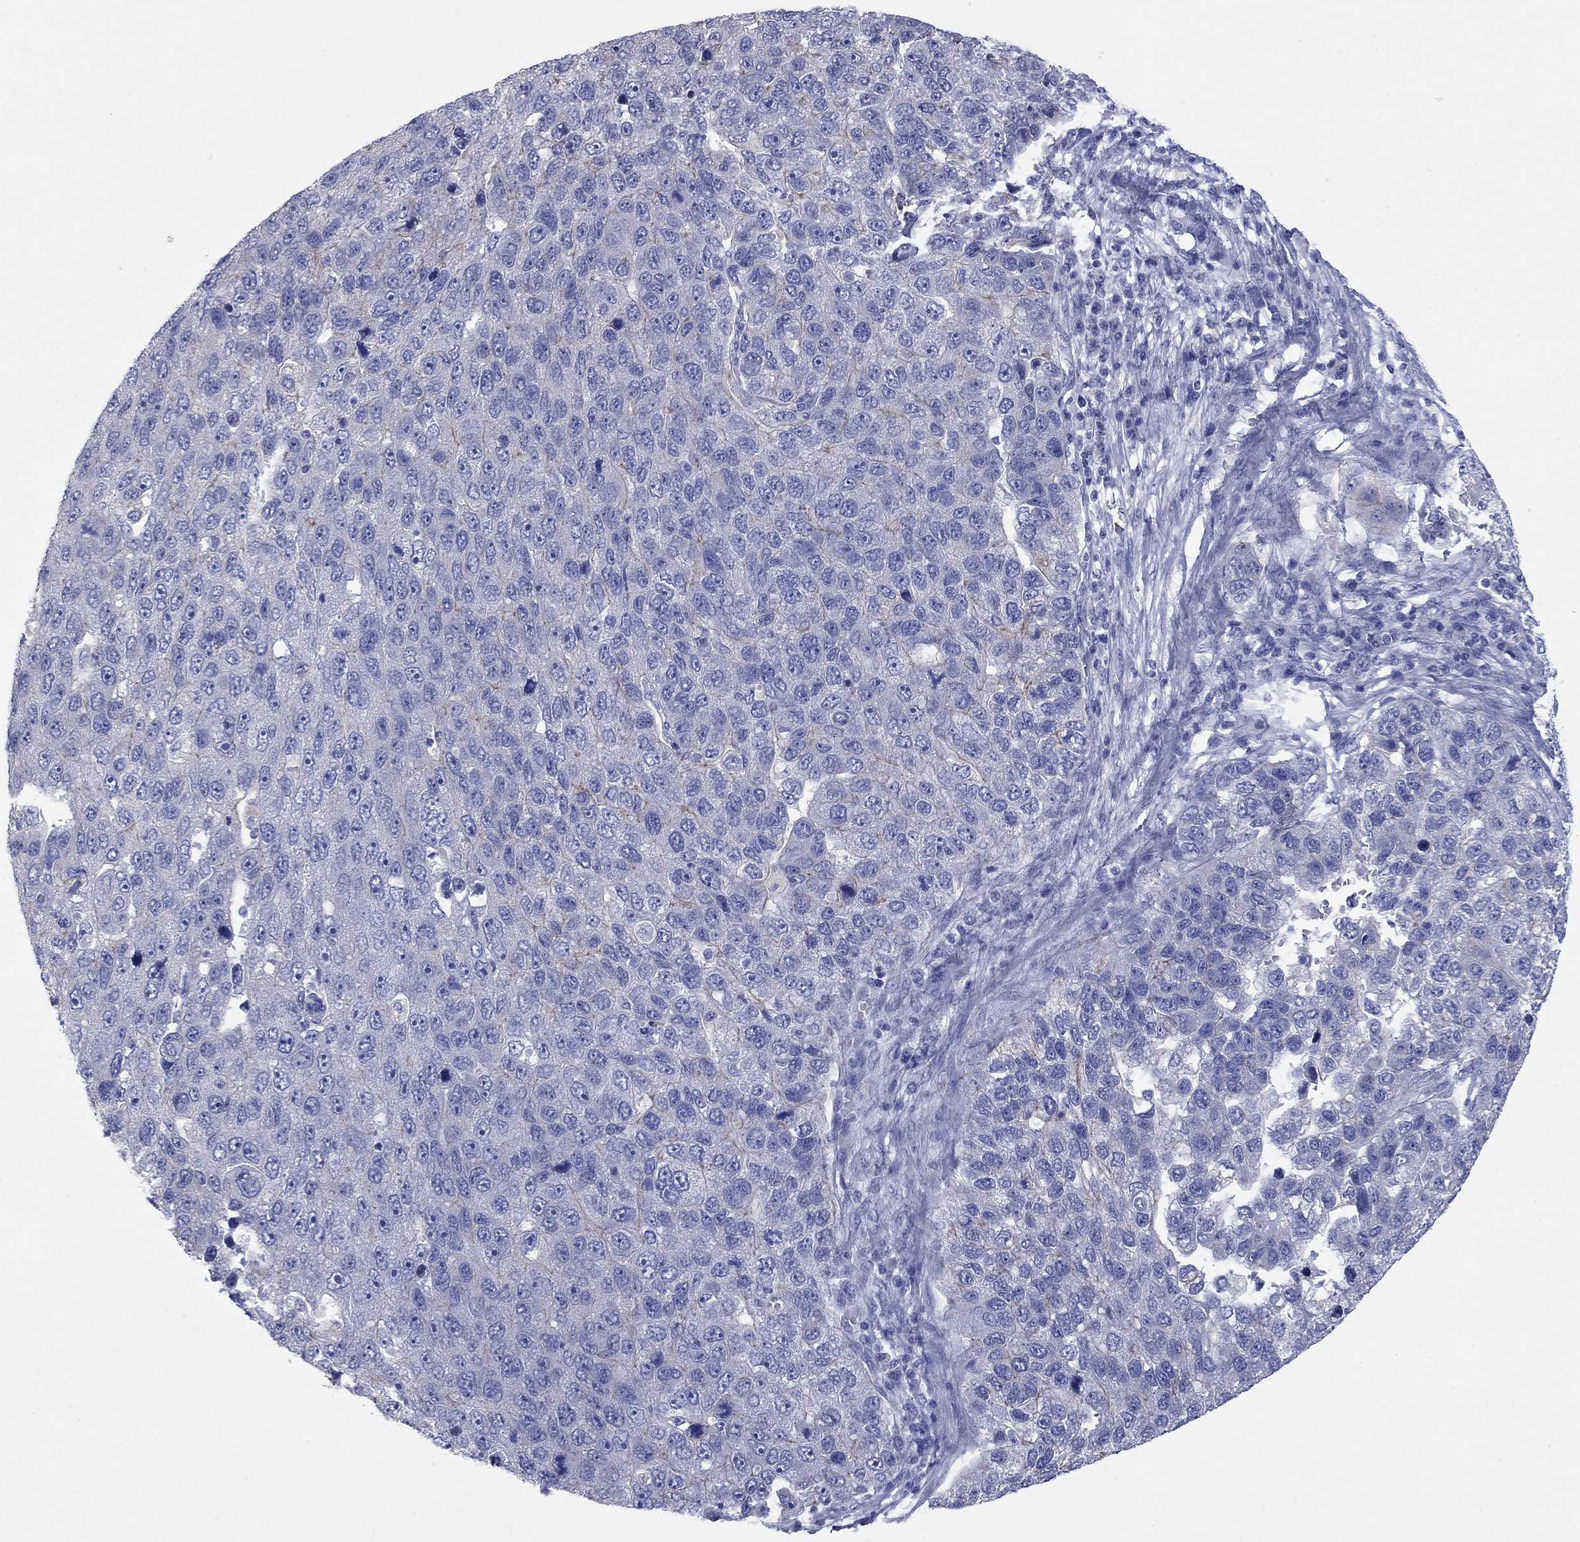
{"staining": {"intensity": "negative", "quantity": "none", "location": "none"}, "tissue": "pancreatic cancer", "cell_type": "Tumor cells", "image_type": "cancer", "snomed": [{"axis": "morphology", "description": "Adenocarcinoma, NOS"}, {"axis": "topography", "description": "Pancreas"}], "caption": "High magnification brightfield microscopy of pancreatic cancer stained with DAB (brown) and counterstained with hematoxylin (blue): tumor cells show no significant staining.", "gene": "CNTNAP4", "patient": {"sex": "female", "age": 61}}